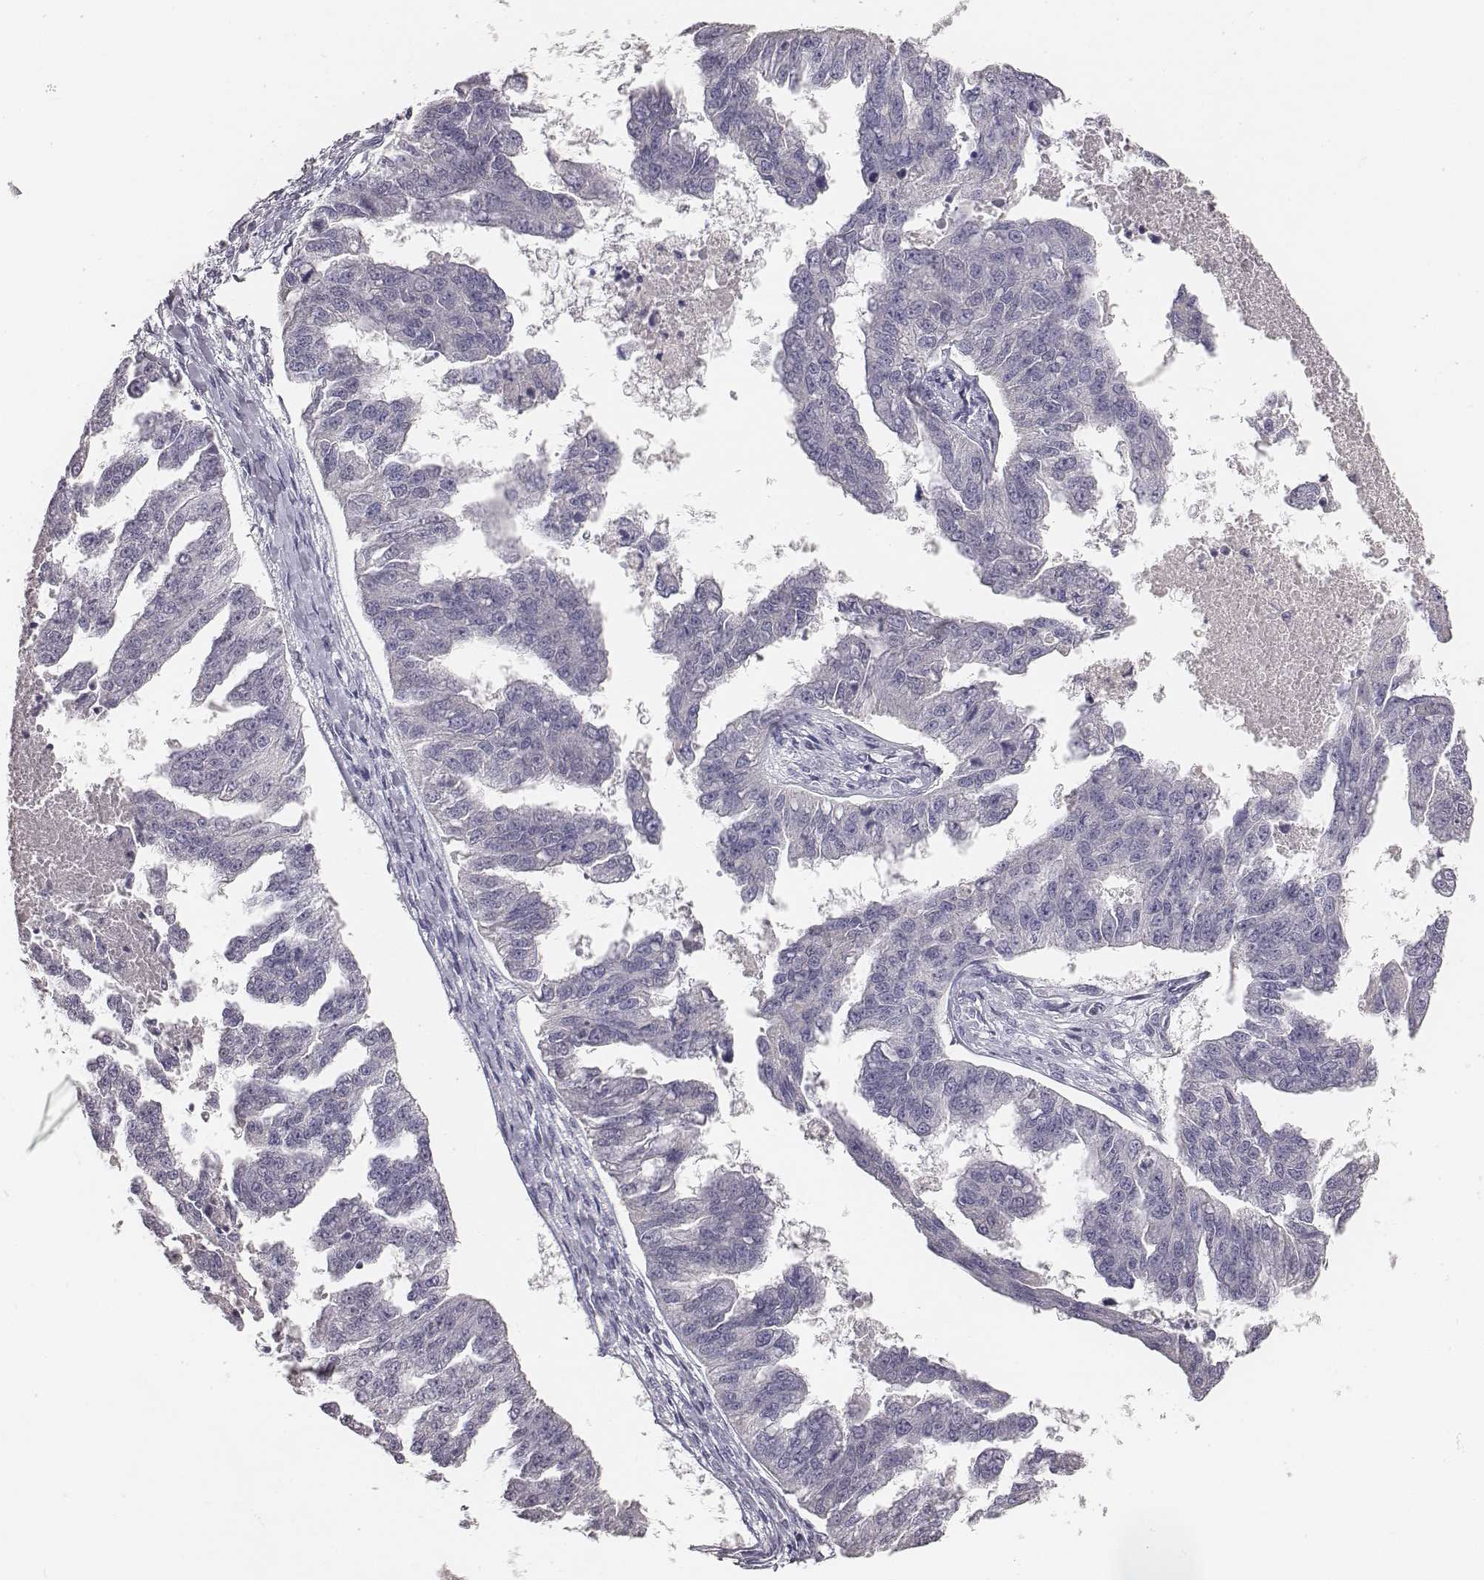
{"staining": {"intensity": "negative", "quantity": "none", "location": "none"}, "tissue": "ovarian cancer", "cell_type": "Tumor cells", "image_type": "cancer", "snomed": [{"axis": "morphology", "description": "Cystadenocarcinoma, serous, NOS"}, {"axis": "topography", "description": "Ovary"}], "caption": "Protein analysis of ovarian cancer displays no significant positivity in tumor cells.", "gene": "MYH6", "patient": {"sex": "female", "age": 58}}